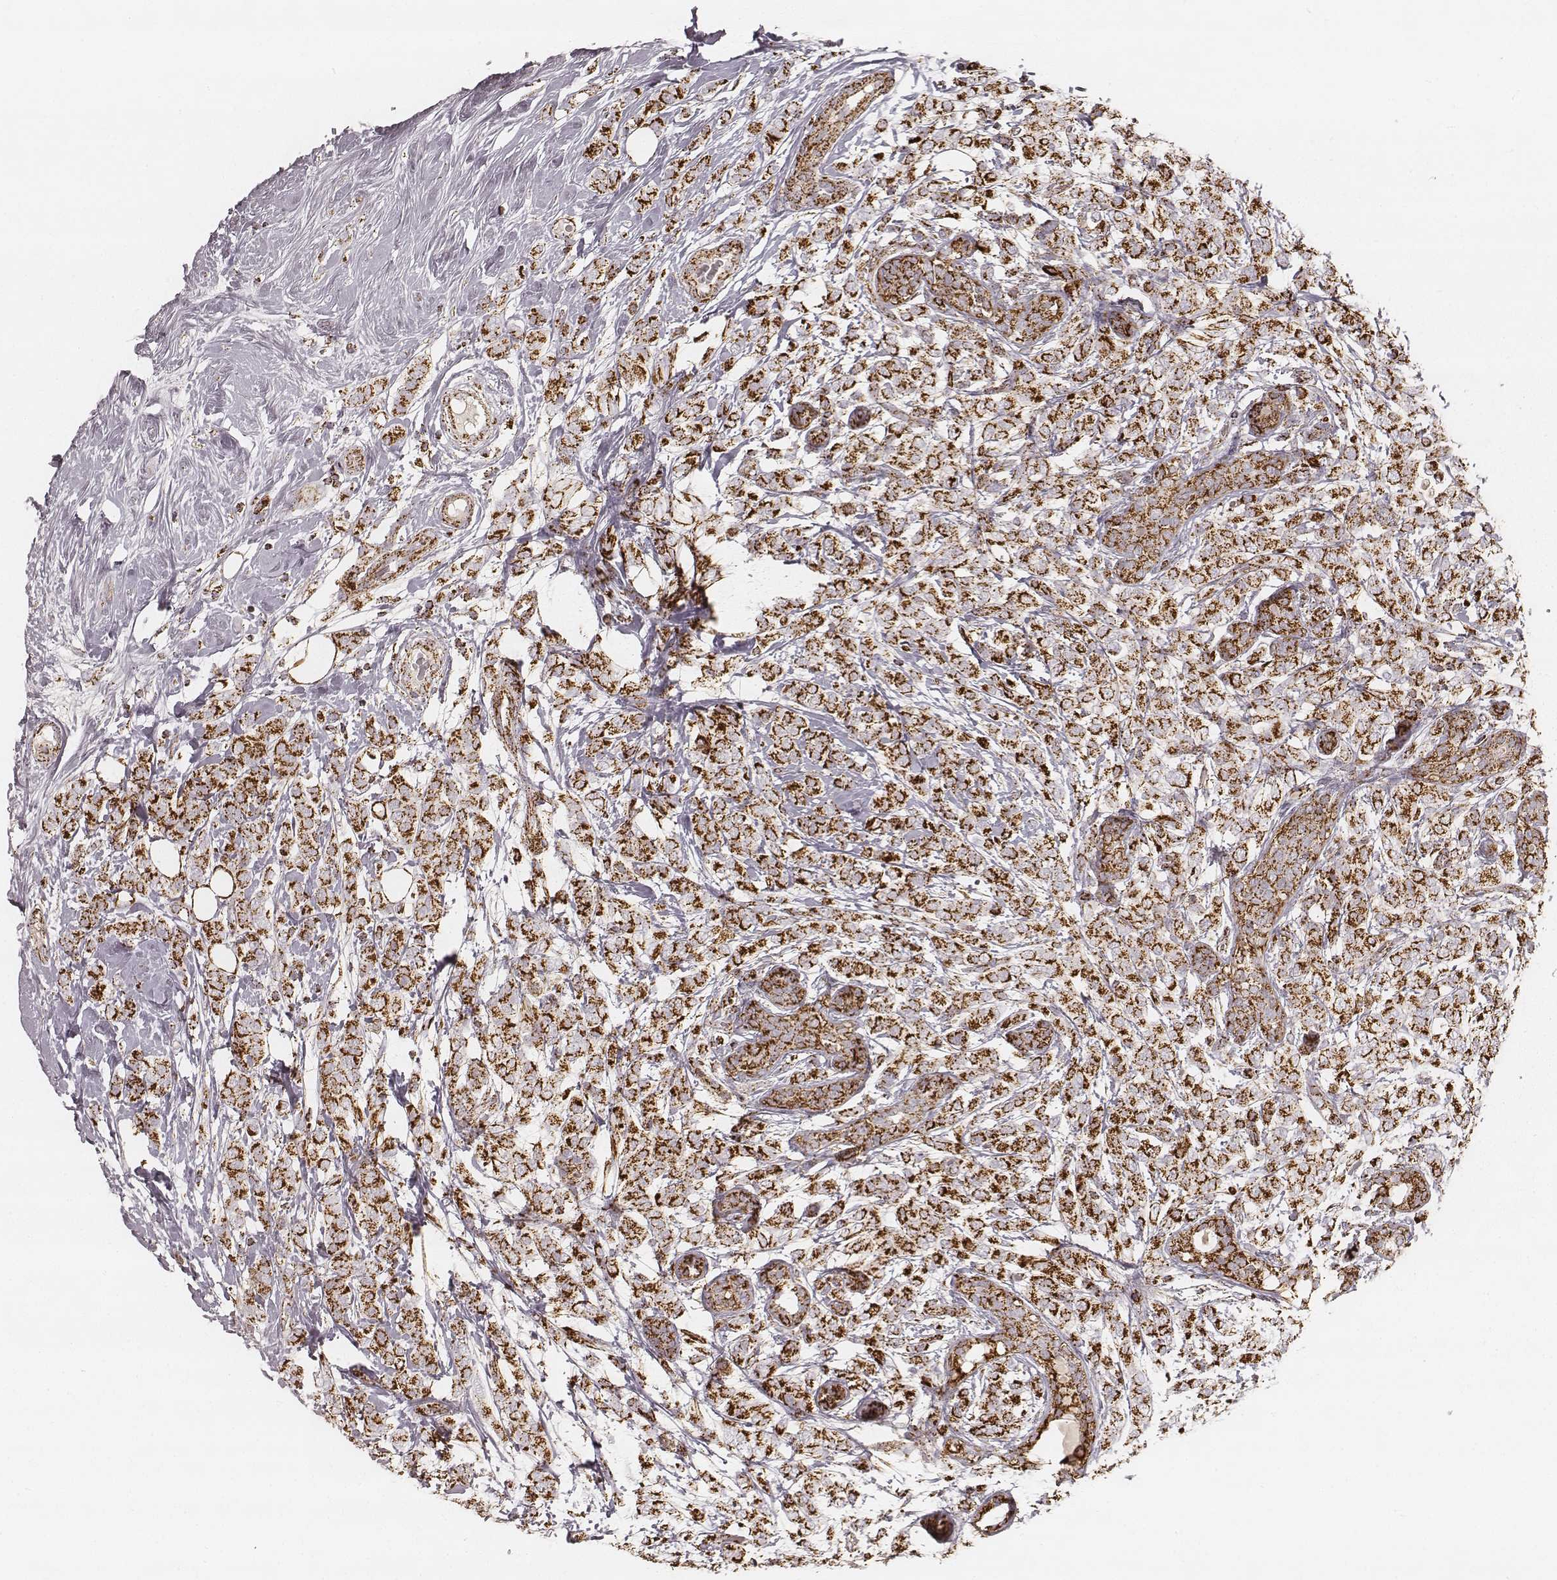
{"staining": {"intensity": "strong", "quantity": ">75%", "location": "cytoplasmic/membranous"}, "tissue": "breast cancer", "cell_type": "Tumor cells", "image_type": "cancer", "snomed": [{"axis": "morphology", "description": "Lobular carcinoma"}, {"axis": "topography", "description": "Breast"}], "caption": "Breast cancer (lobular carcinoma) was stained to show a protein in brown. There is high levels of strong cytoplasmic/membranous positivity in about >75% of tumor cells.", "gene": "CS", "patient": {"sex": "female", "age": 49}}